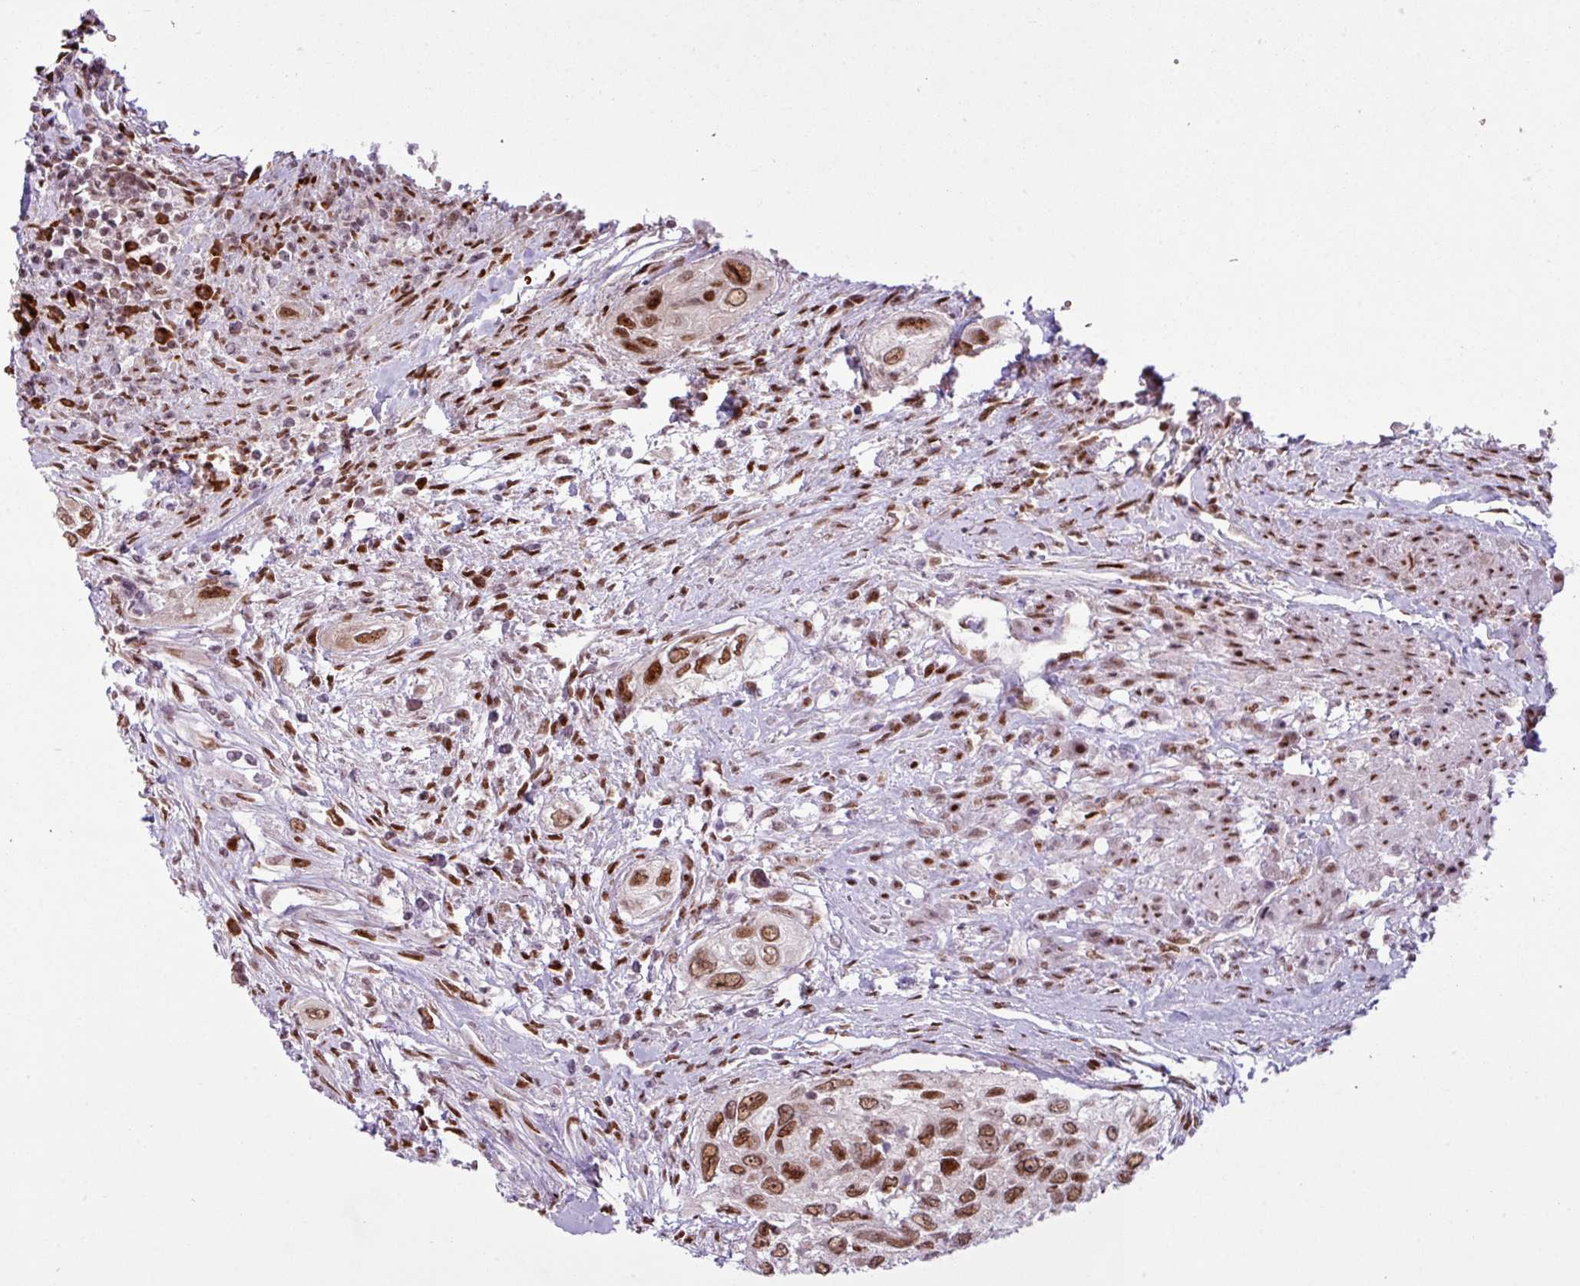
{"staining": {"intensity": "strong", "quantity": ">75%", "location": "nuclear"}, "tissue": "urothelial cancer", "cell_type": "Tumor cells", "image_type": "cancer", "snomed": [{"axis": "morphology", "description": "Urothelial carcinoma, High grade"}, {"axis": "topography", "description": "Urinary bladder"}], "caption": "Immunohistochemical staining of urothelial cancer shows high levels of strong nuclear positivity in approximately >75% of tumor cells.", "gene": "PRDM5", "patient": {"sex": "female", "age": 60}}